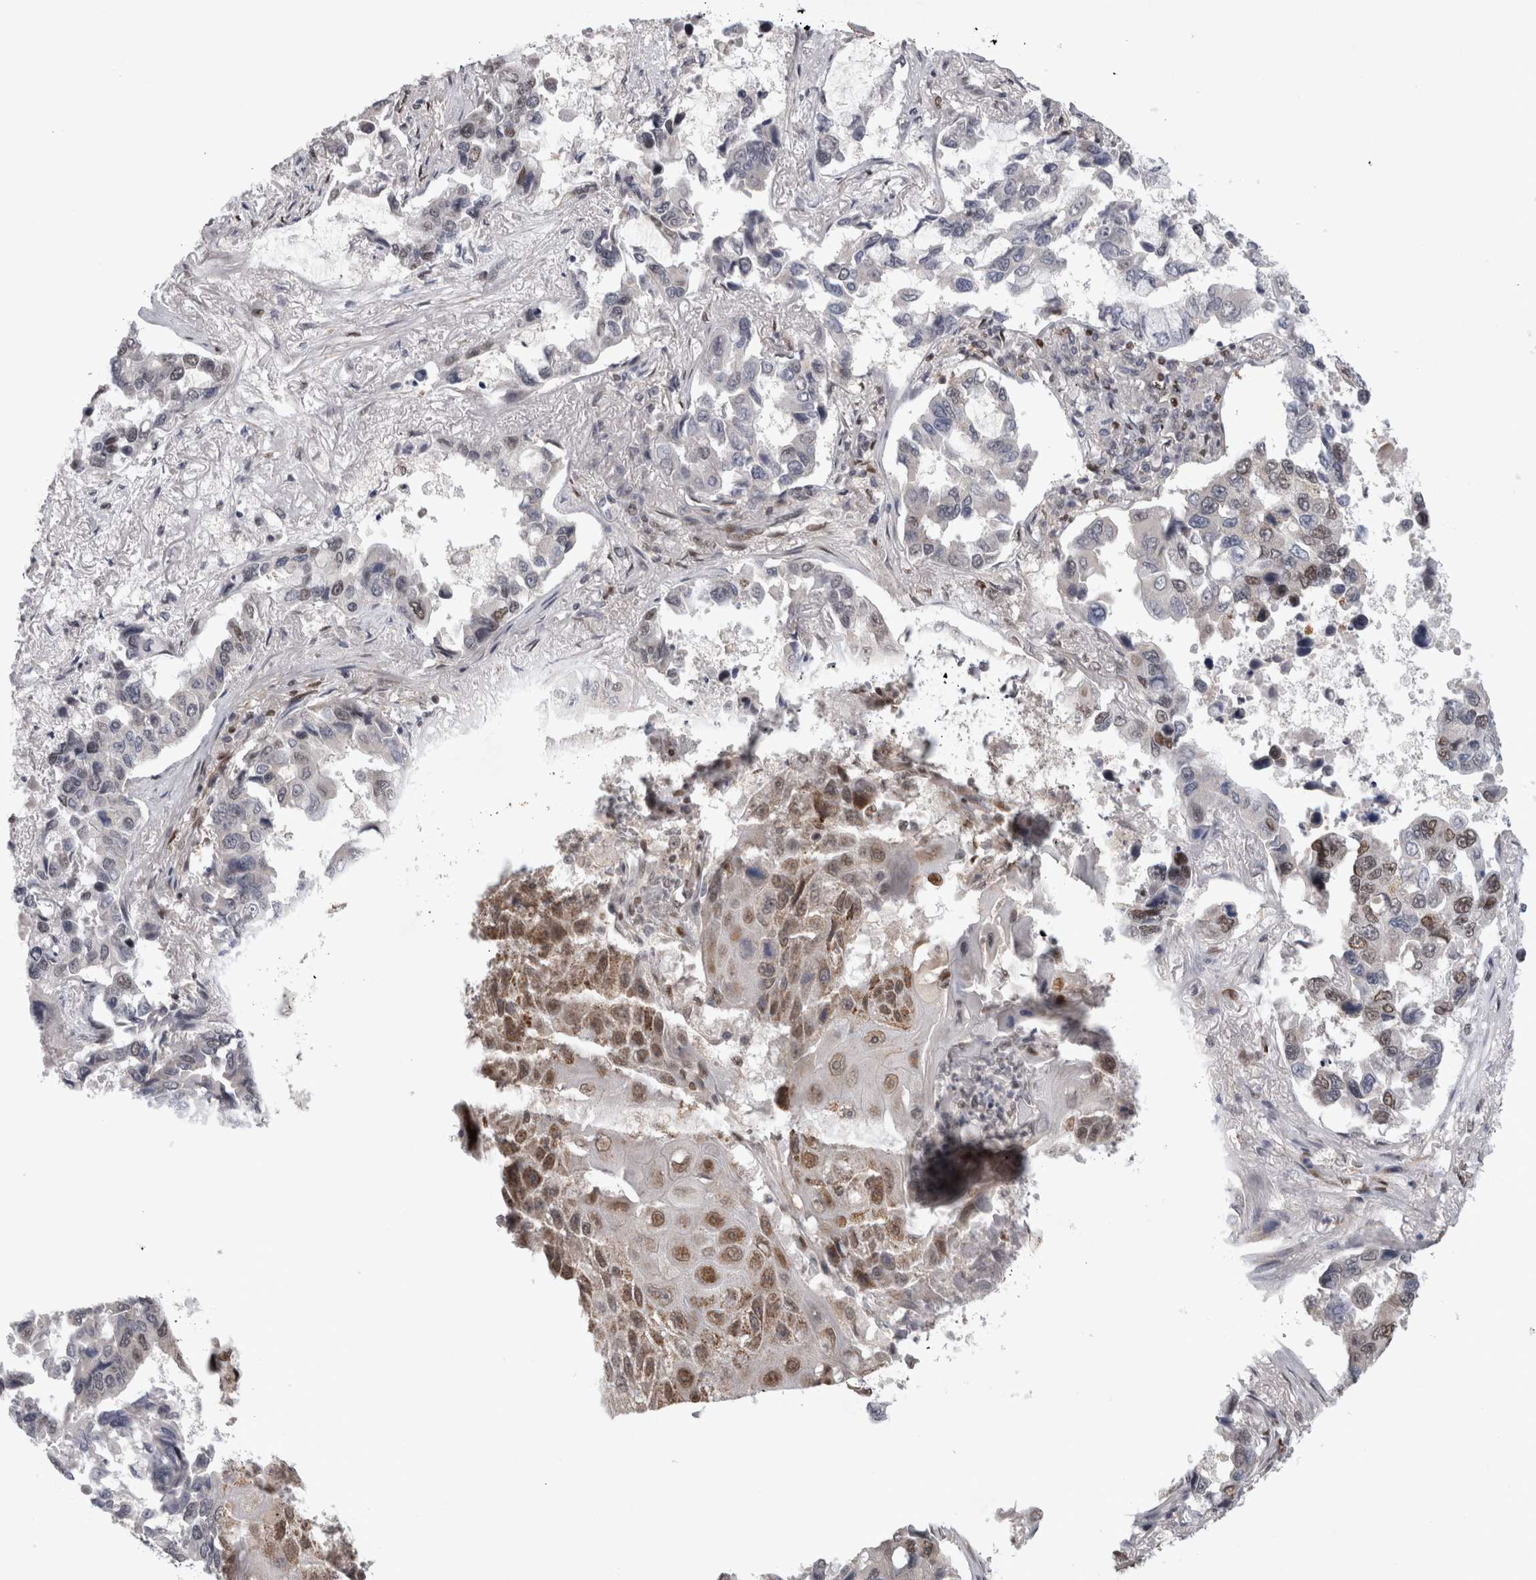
{"staining": {"intensity": "moderate", "quantity": "<25%", "location": "nuclear"}, "tissue": "lung cancer", "cell_type": "Tumor cells", "image_type": "cancer", "snomed": [{"axis": "morphology", "description": "Adenocarcinoma, NOS"}, {"axis": "topography", "description": "Lung"}], "caption": "The micrograph exhibits staining of lung cancer (adenocarcinoma), revealing moderate nuclear protein positivity (brown color) within tumor cells.", "gene": "SRARP", "patient": {"sex": "male", "age": 64}}